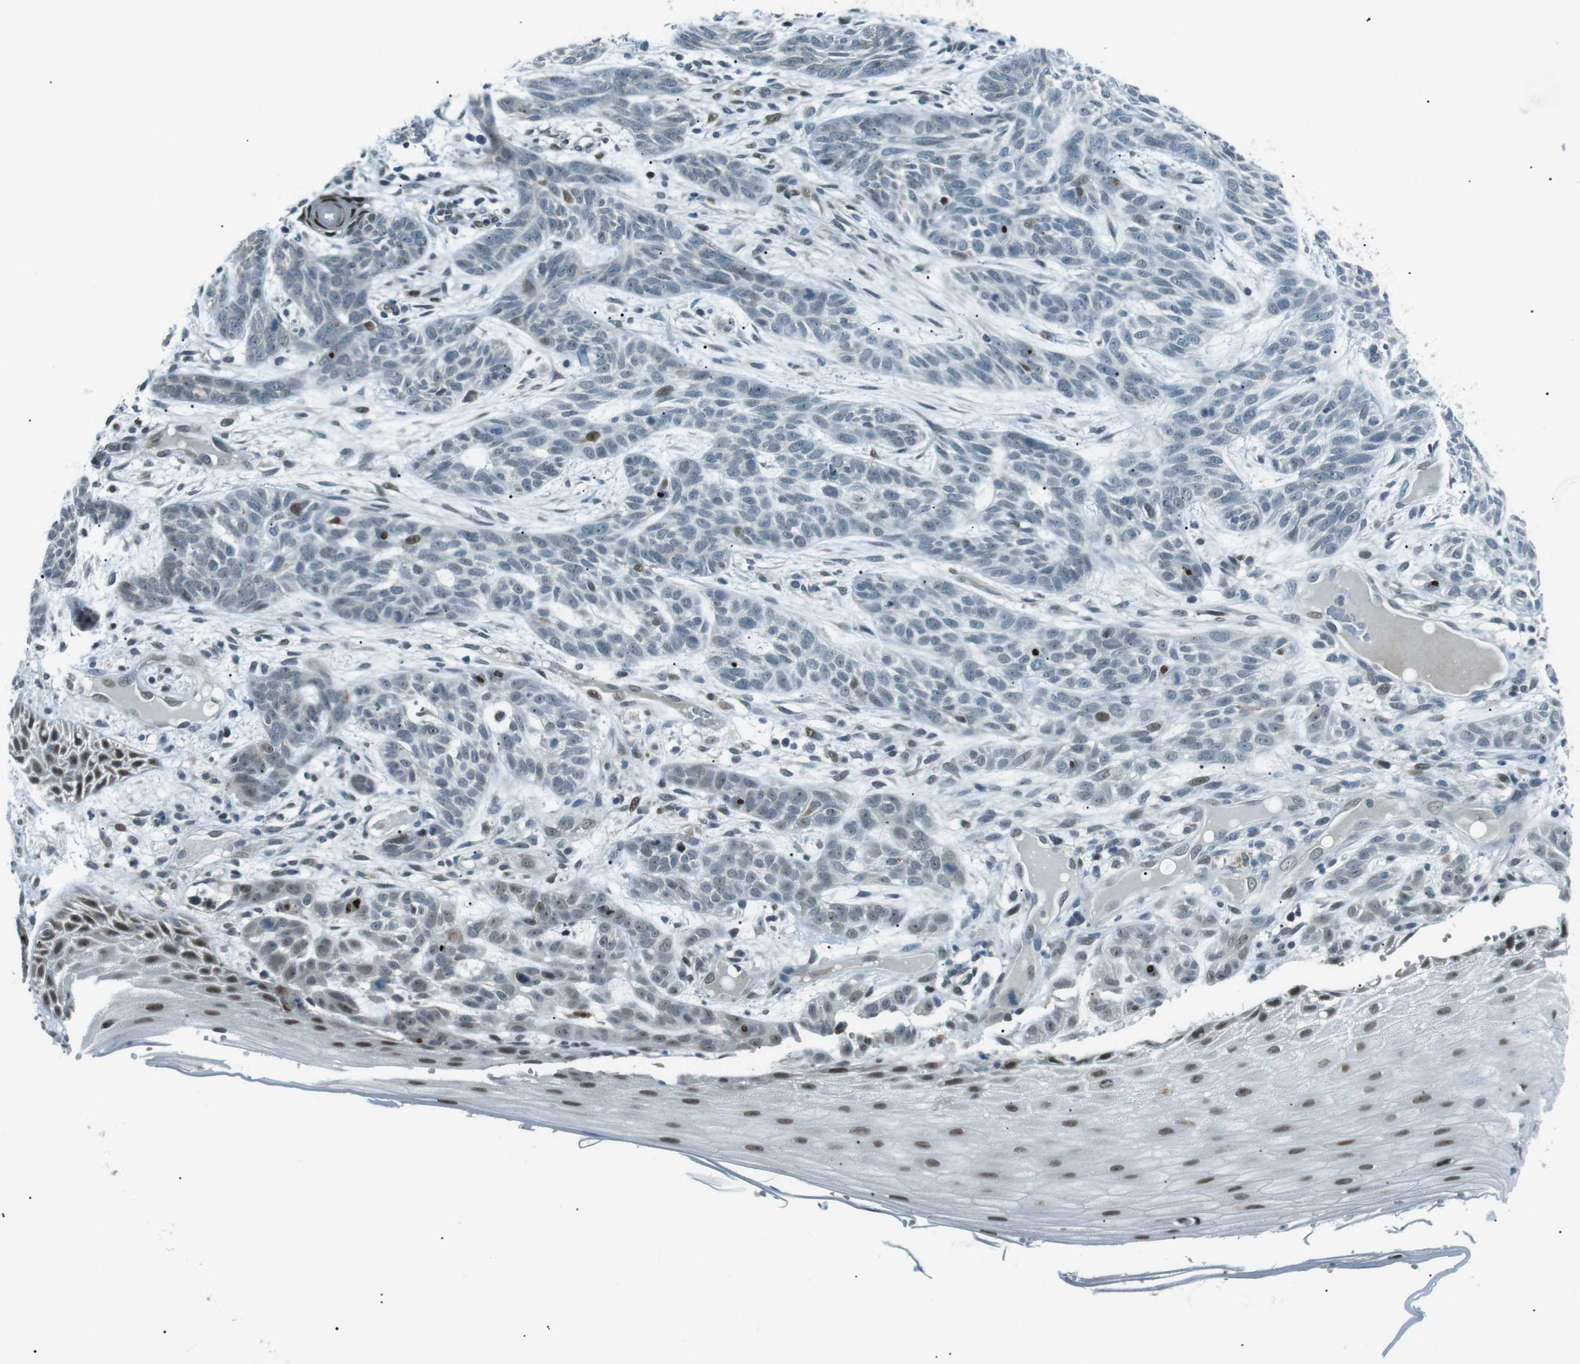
{"staining": {"intensity": "moderate", "quantity": "<25%", "location": "nuclear"}, "tissue": "skin cancer", "cell_type": "Tumor cells", "image_type": "cancer", "snomed": [{"axis": "morphology", "description": "Basal cell carcinoma"}, {"axis": "topography", "description": "Skin"}], "caption": "There is low levels of moderate nuclear positivity in tumor cells of basal cell carcinoma (skin), as demonstrated by immunohistochemical staining (brown color).", "gene": "PJA1", "patient": {"sex": "female", "age": 59}}